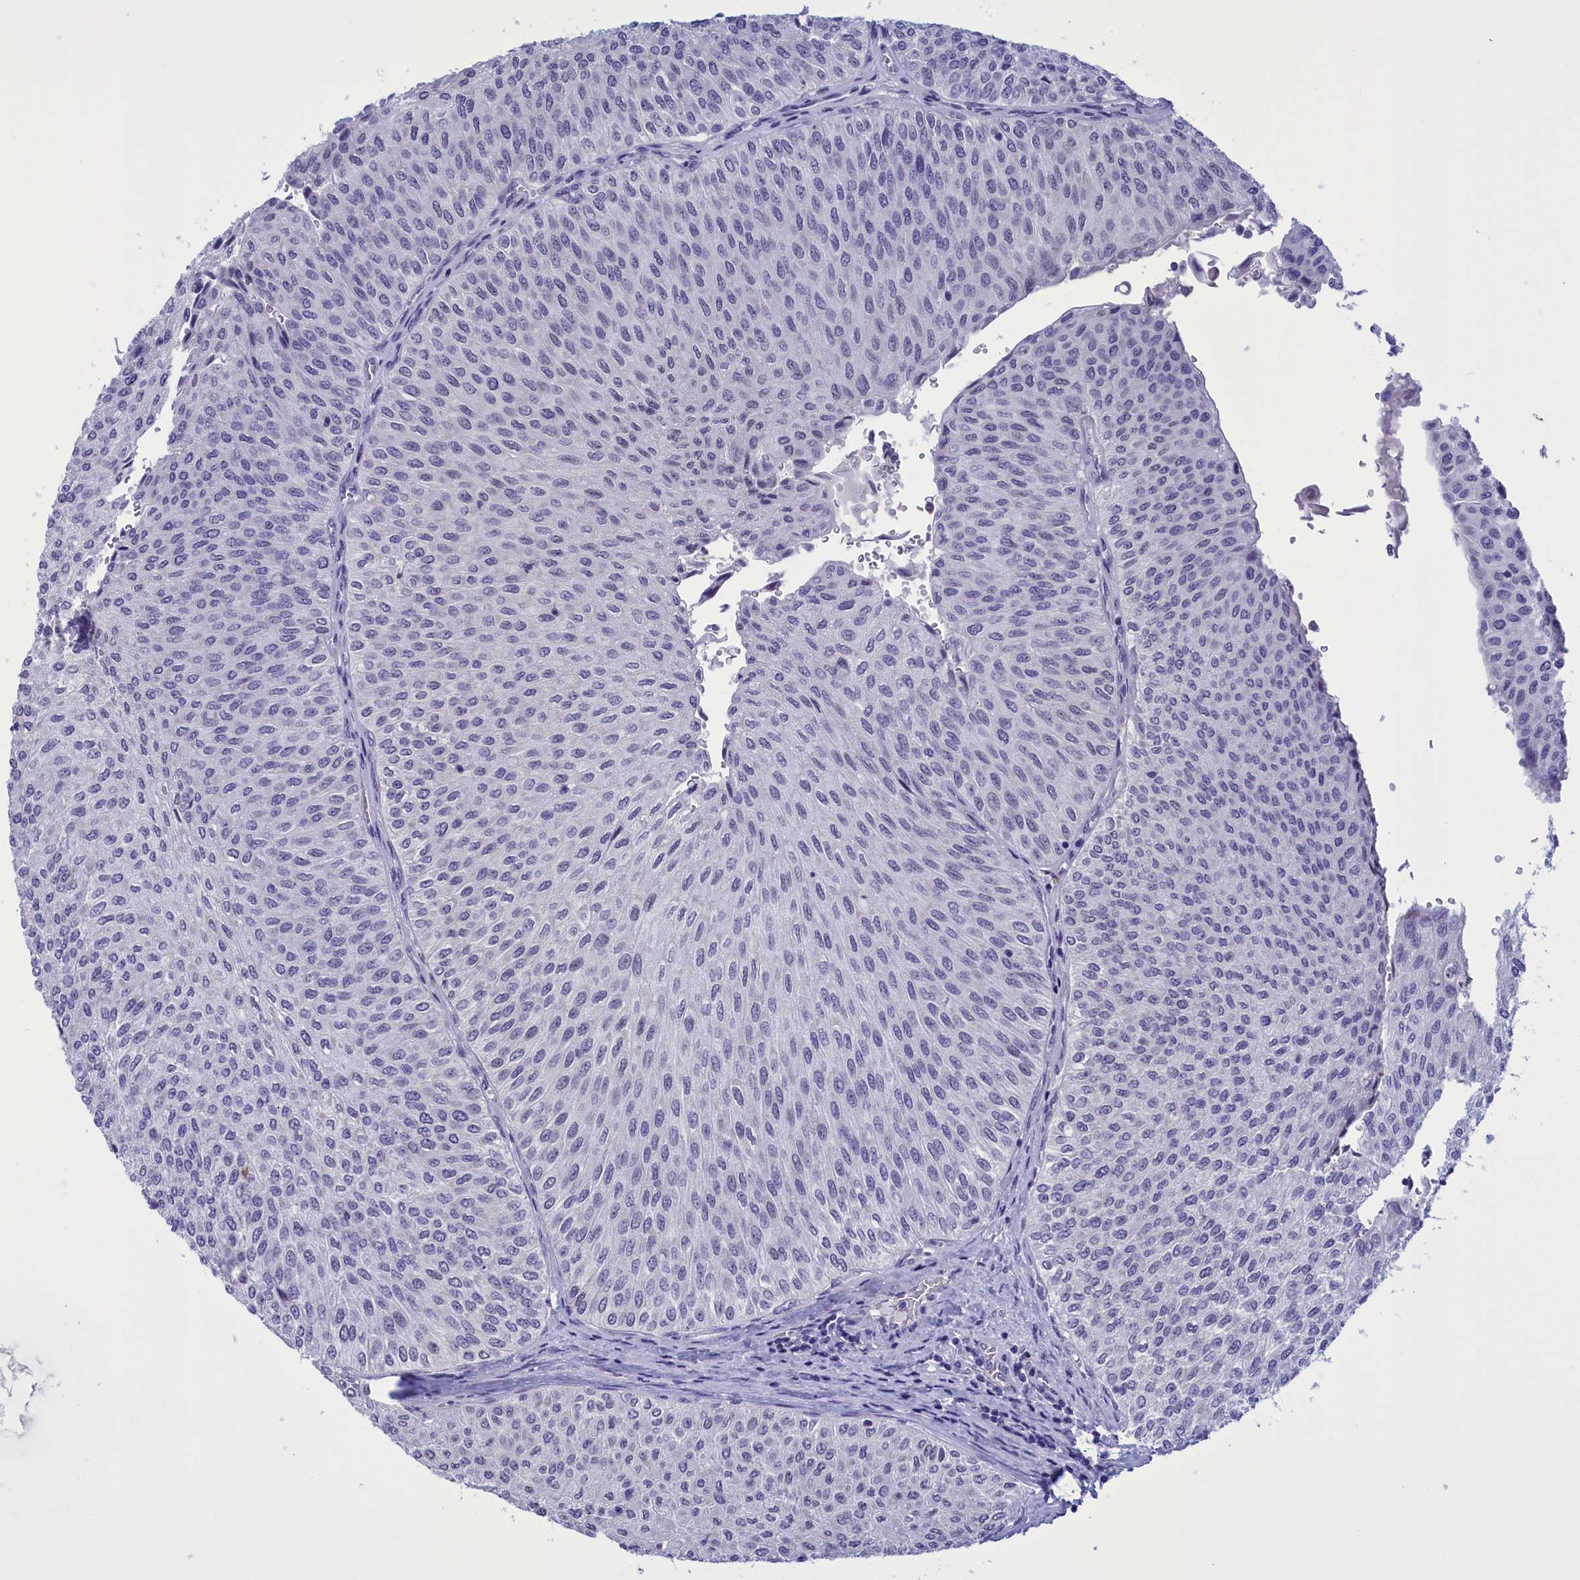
{"staining": {"intensity": "negative", "quantity": "none", "location": "none"}, "tissue": "urothelial cancer", "cell_type": "Tumor cells", "image_type": "cancer", "snomed": [{"axis": "morphology", "description": "Urothelial carcinoma, Low grade"}, {"axis": "topography", "description": "Urinary bladder"}], "caption": "A micrograph of urothelial carcinoma (low-grade) stained for a protein demonstrates no brown staining in tumor cells.", "gene": "PARS2", "patient": {"sex": "male", "age": 78}}